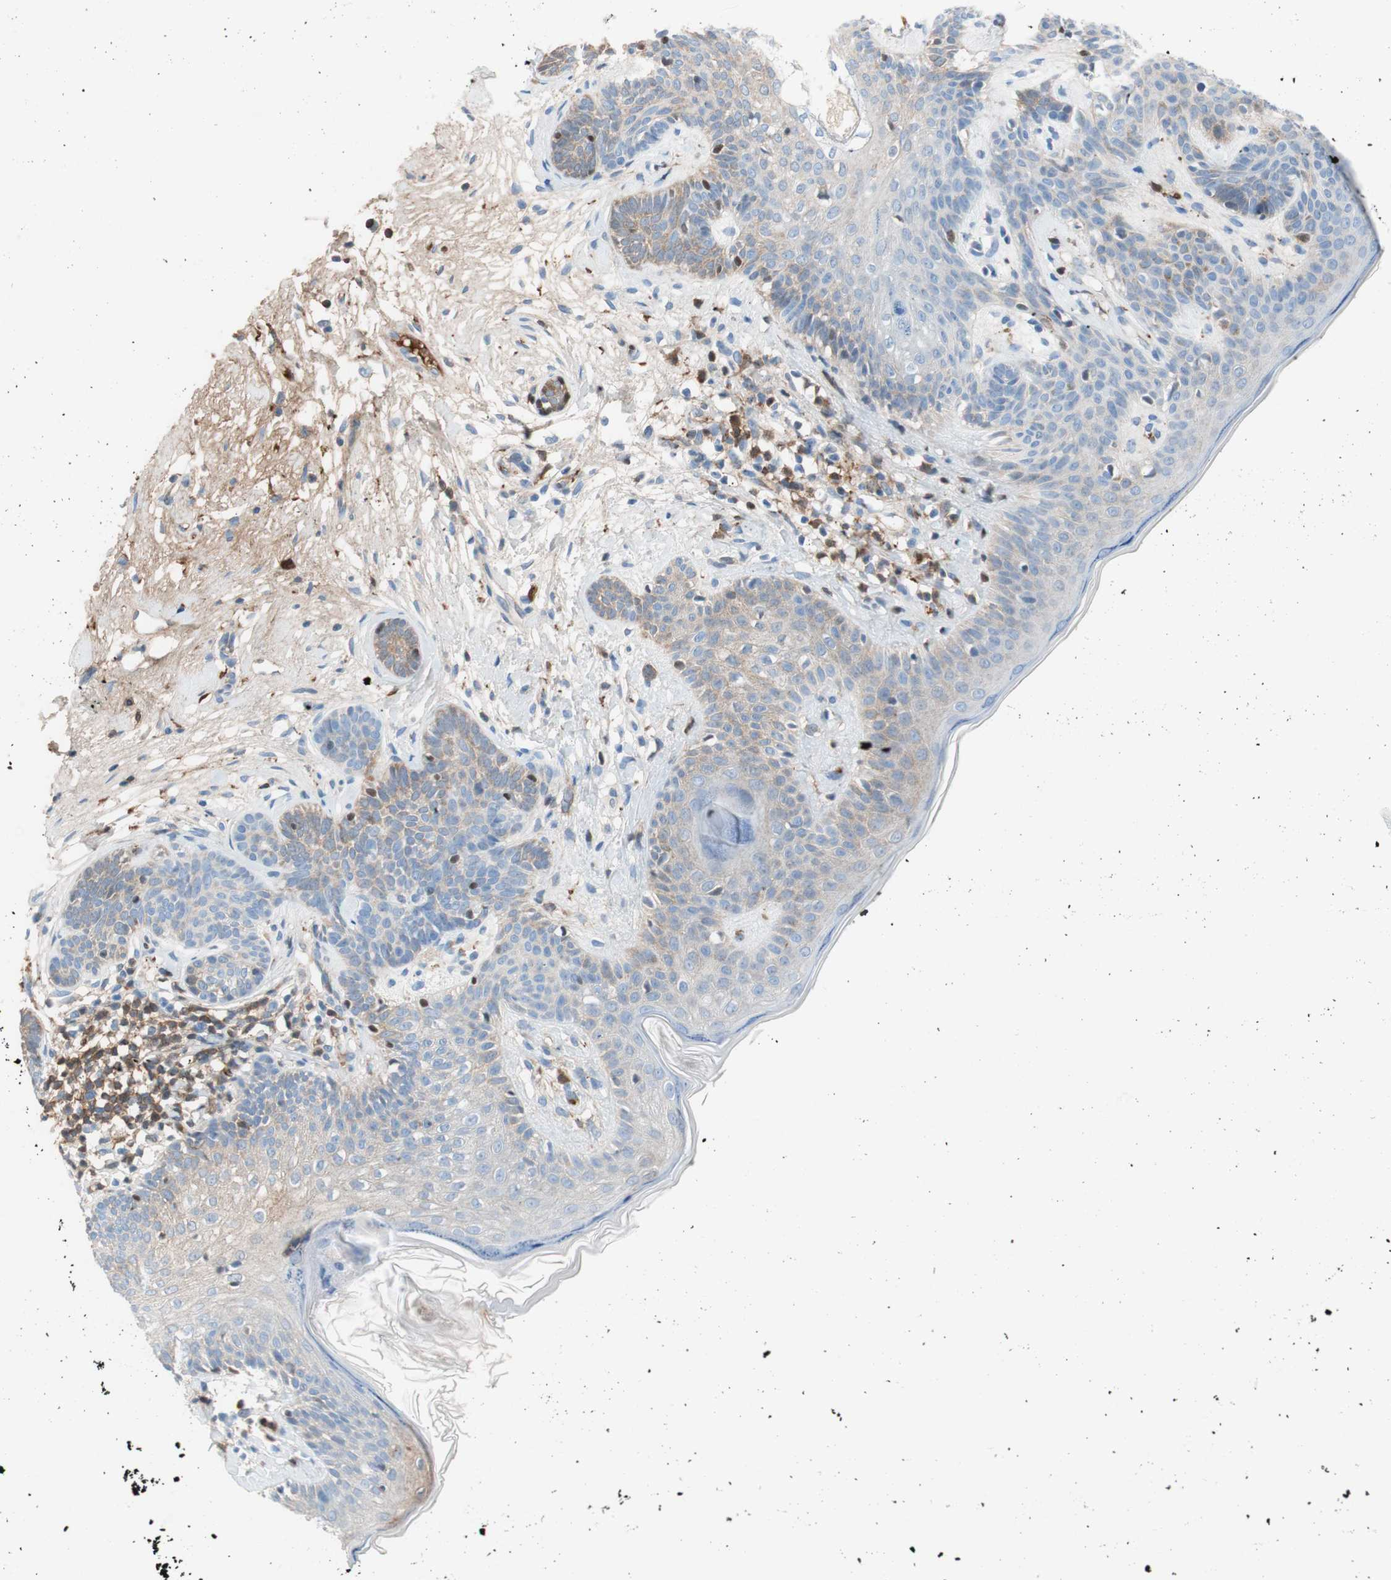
{"staining": {"intensity": "weak", "quantity": "<25%", "location": "cytoplasmic/membranous"}, "tissue": "skin cancer", "cell_type": "Tumor cells", "image_type": "cancer", "snomed": [{"axis": "morphology", "description": "Developmental malformation"}, {"axis": "morphology", "description": "Basal cell carcinoma"}, {"axis": "topography", "description": "Skin"}], "caption": "Skin cancer stained for a protein using IHC demonstrates no positivity tumor cells.", "gene": "RBP4", "patient": {"sex": "female", "age": 62}}